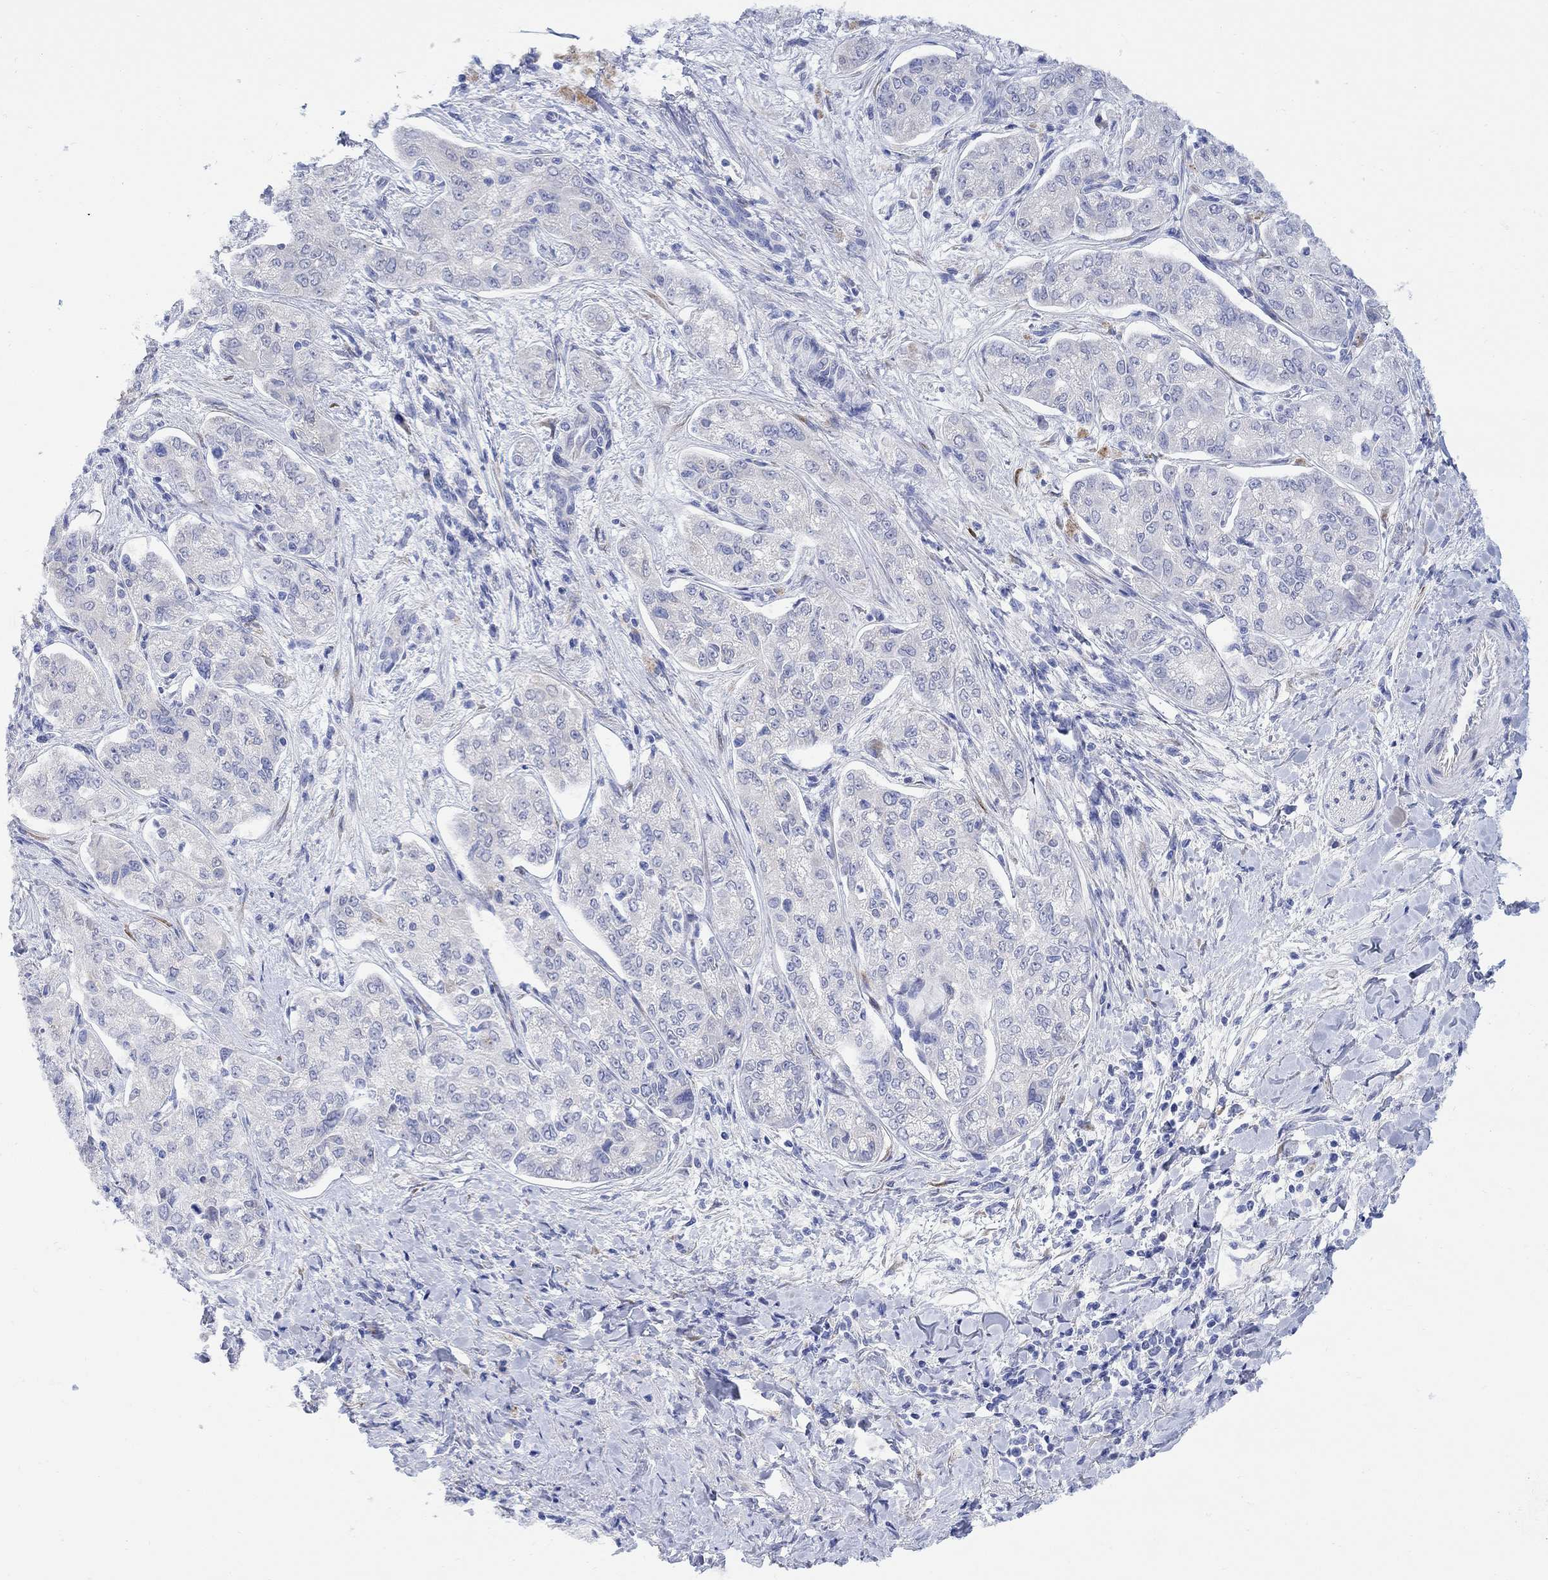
{"staining": {"intensity": "negative", "quantity": "none", "location": "none"}, "tissue": "liver cancer", "cell_type": "Tumor cells", "image_type": "cancer", "snomed": [{"axis": "morphology", "description": "Cholangiocarcinoma"}, {"axis": "topography", "description": "Liver"}], "caption": "The photomicrograph reveals no significant positivity in tumor cells of liver cholangiocarcinoma.", "gene": "MYL1", "patient": {"sex": "female", "age": 47}}